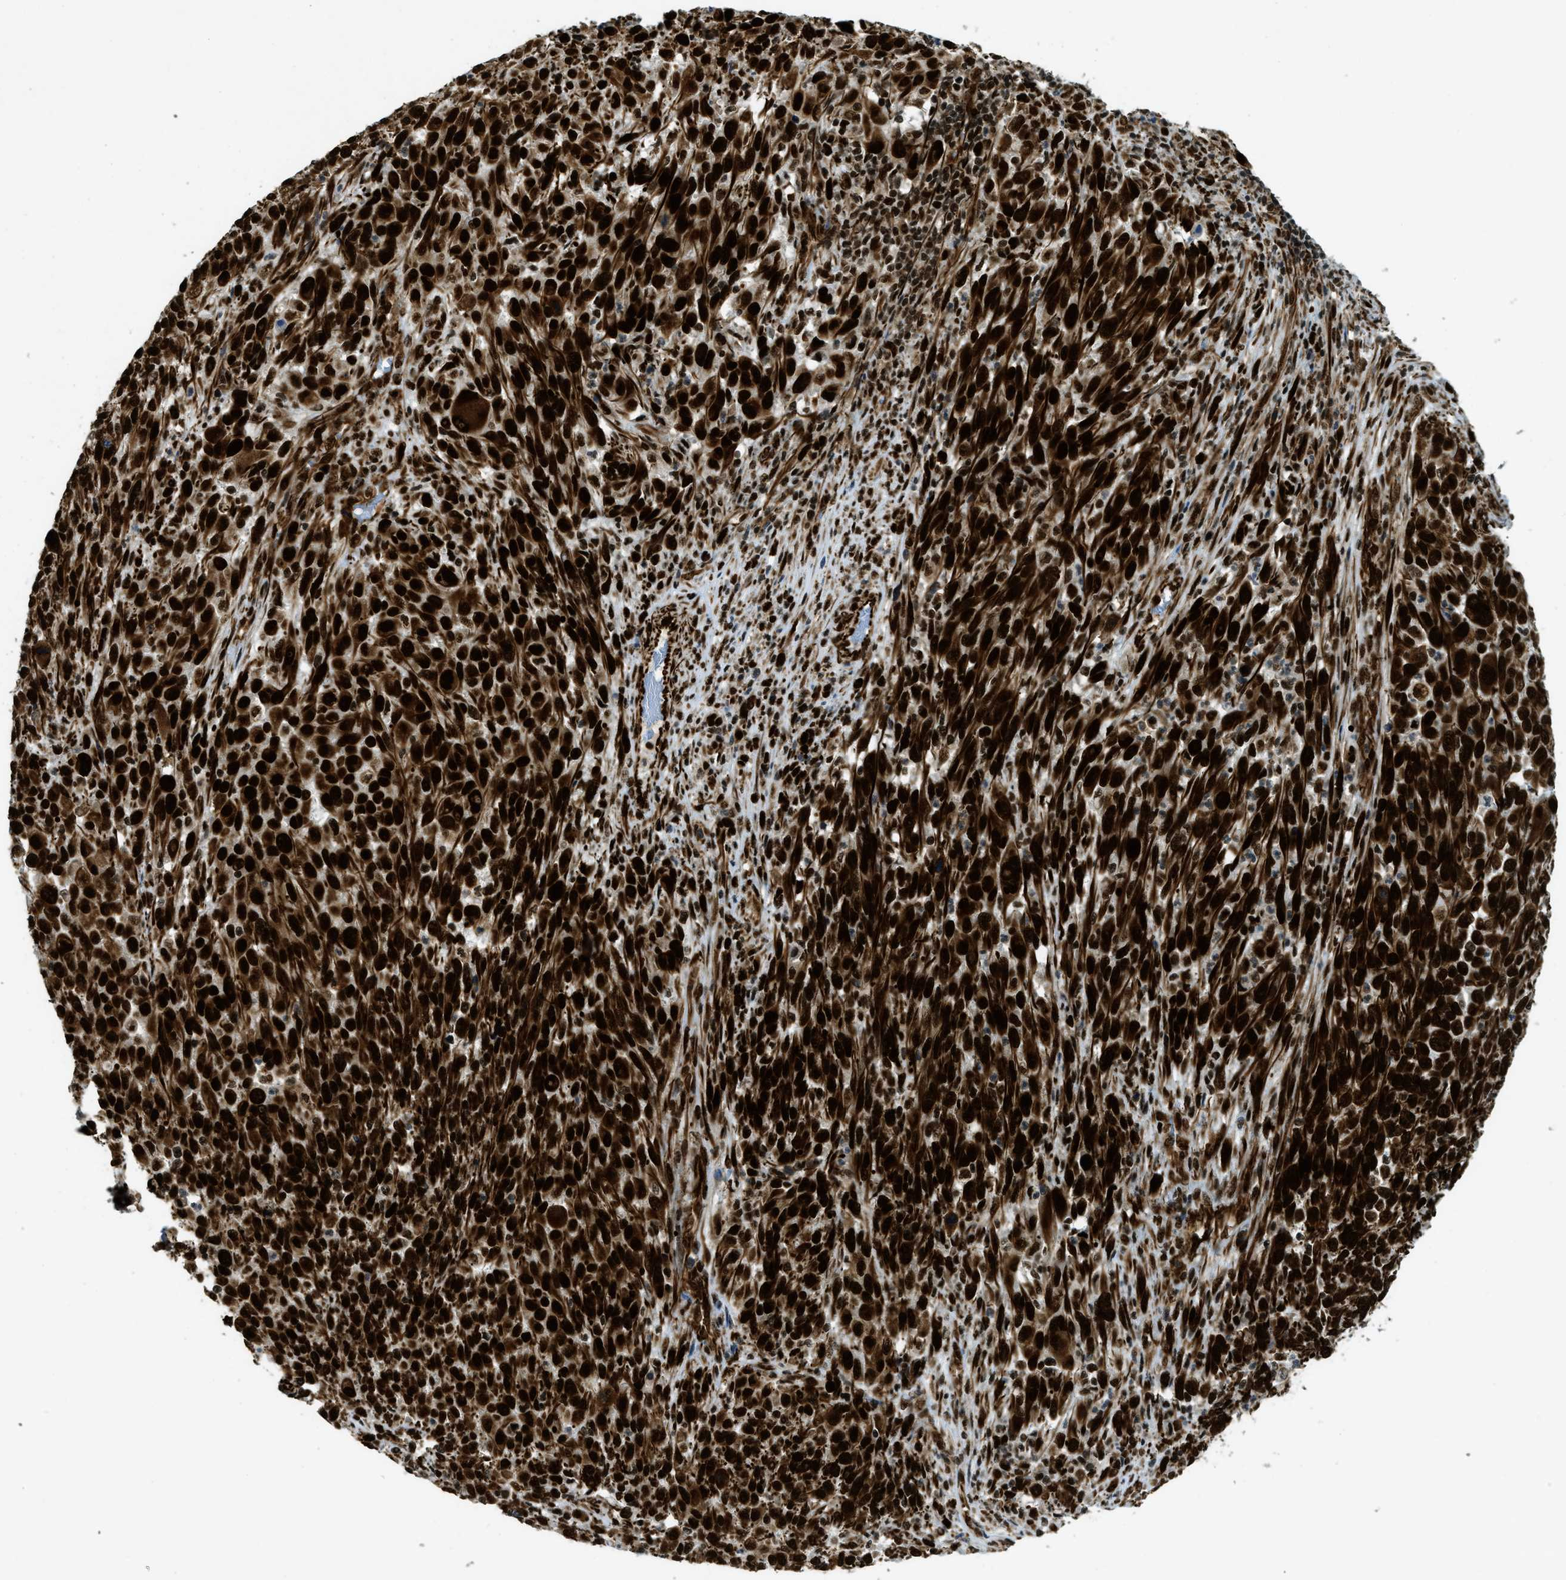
{"staining": {"intensity": "strong", "quantity": ">75%", "location": "cytoplasmic/membranous,nuclear"}, "tissue": "melanoma", "cell_type": "Tumor cells", "image_type": "cancer", "snomed": [{"axis": "morphology", "description": "Malignant melanoma, Metastatic site"}, {"axis": "topography", "description": "Lymph node"}], "caption": "This histopathology image shows immunohistochemistry staining of melanoma, with high strong cytoplasmic/membranous and nuclear staining in about >75% of tumor cells.", "gene": "ZFR", "patient": {"sex": "male", "age": 61}}